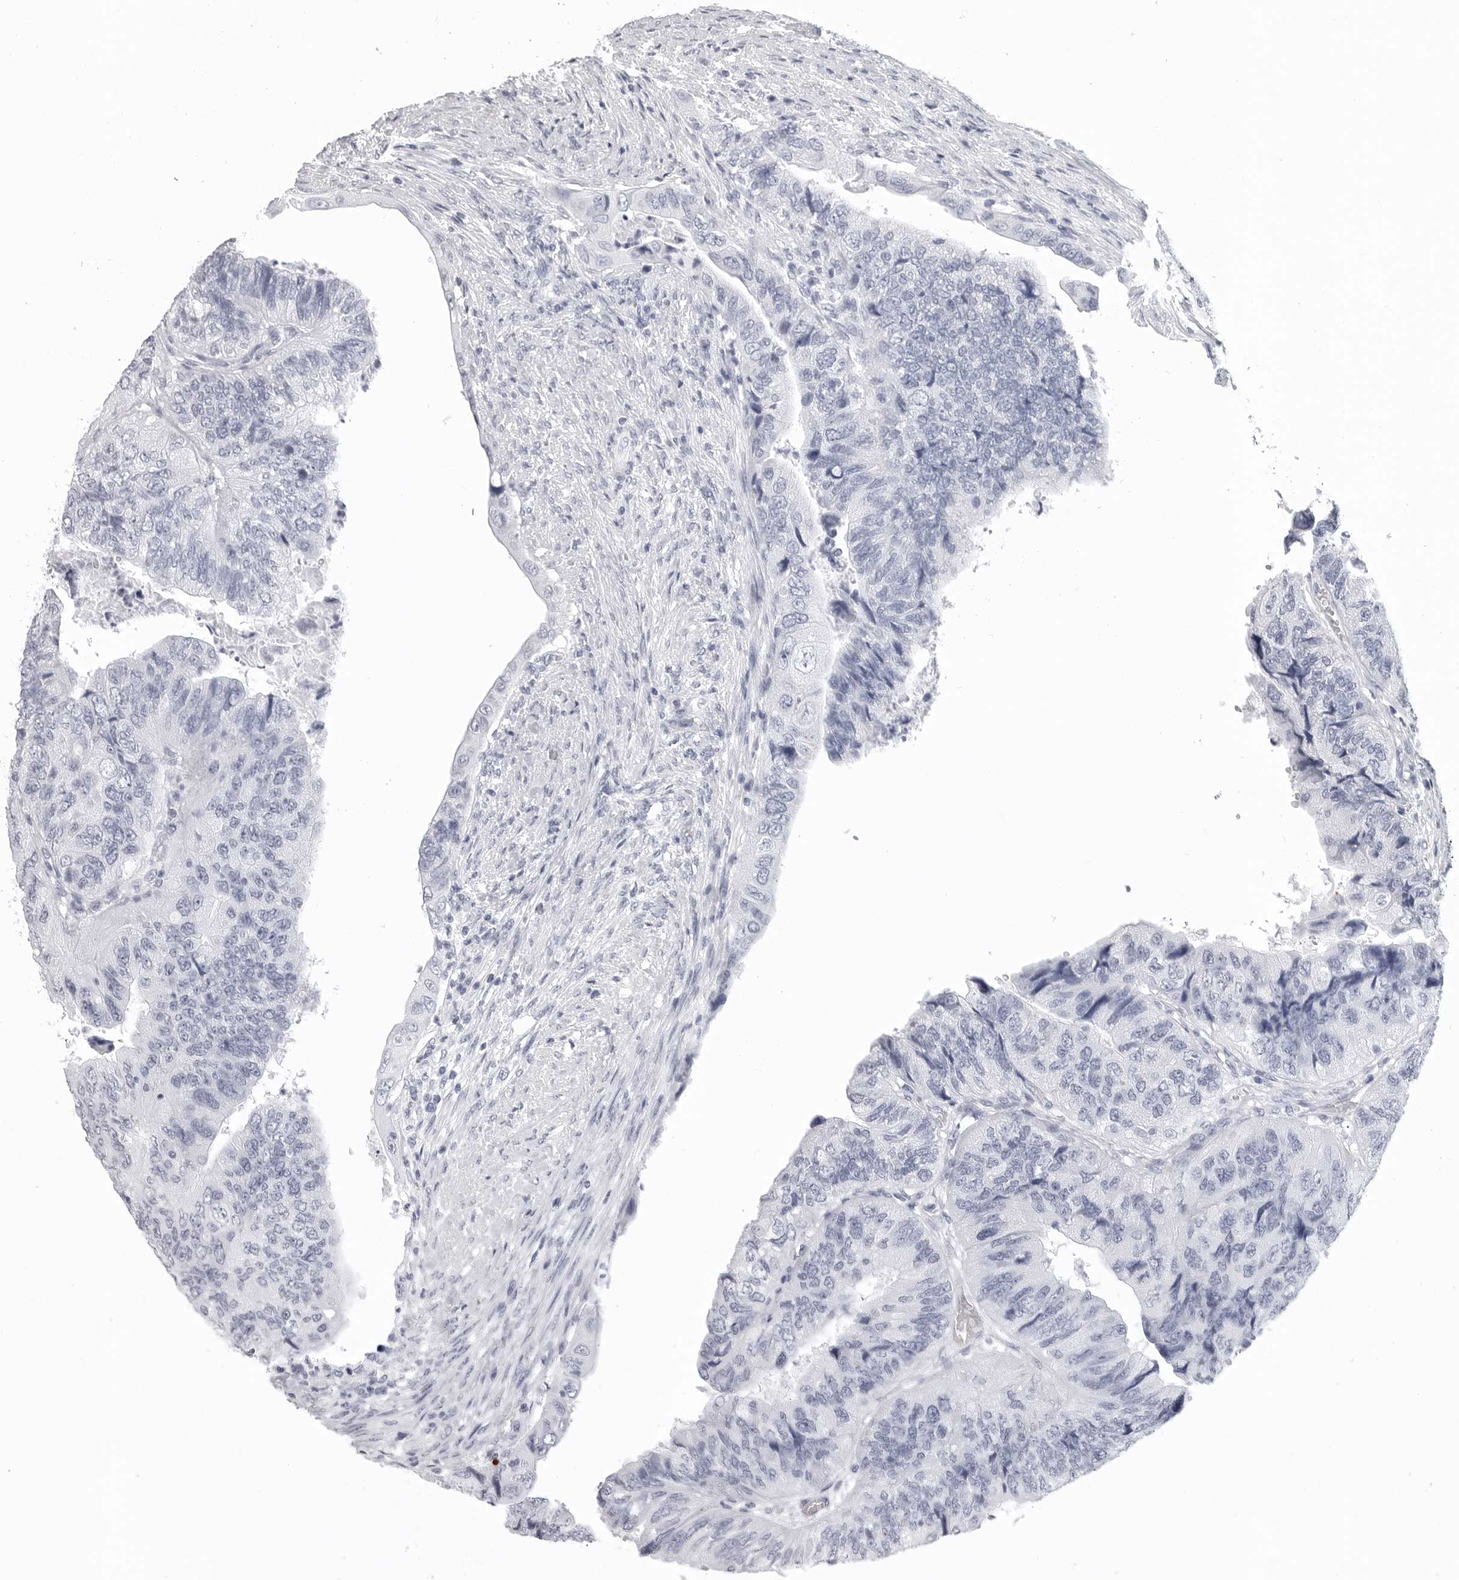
{"staining": {"intensity": "negative", "quantity": "none", "location": "none"}, "tissue": "colorectal cancer", "cell_type": "Tumor cells", "image_type": "cancer", "snomed": [{"axis": "morphology", "description": "Adenocarcinoma, NOS"}, {"axis": "topography", "description": "Rectum"}], "caption": "Immunohistochemistry (IHC) of adenocarcinoma (colorectal) displays no staining in tumor cells. (Stains: DAB (3,3'-diaminobenzidine) IHC with hematoxylin counter stain, Microscopy: brightfield microscopy at high magnification).", "gene": "LGALS4", "patient": {"sex": "male", "age": 63}}